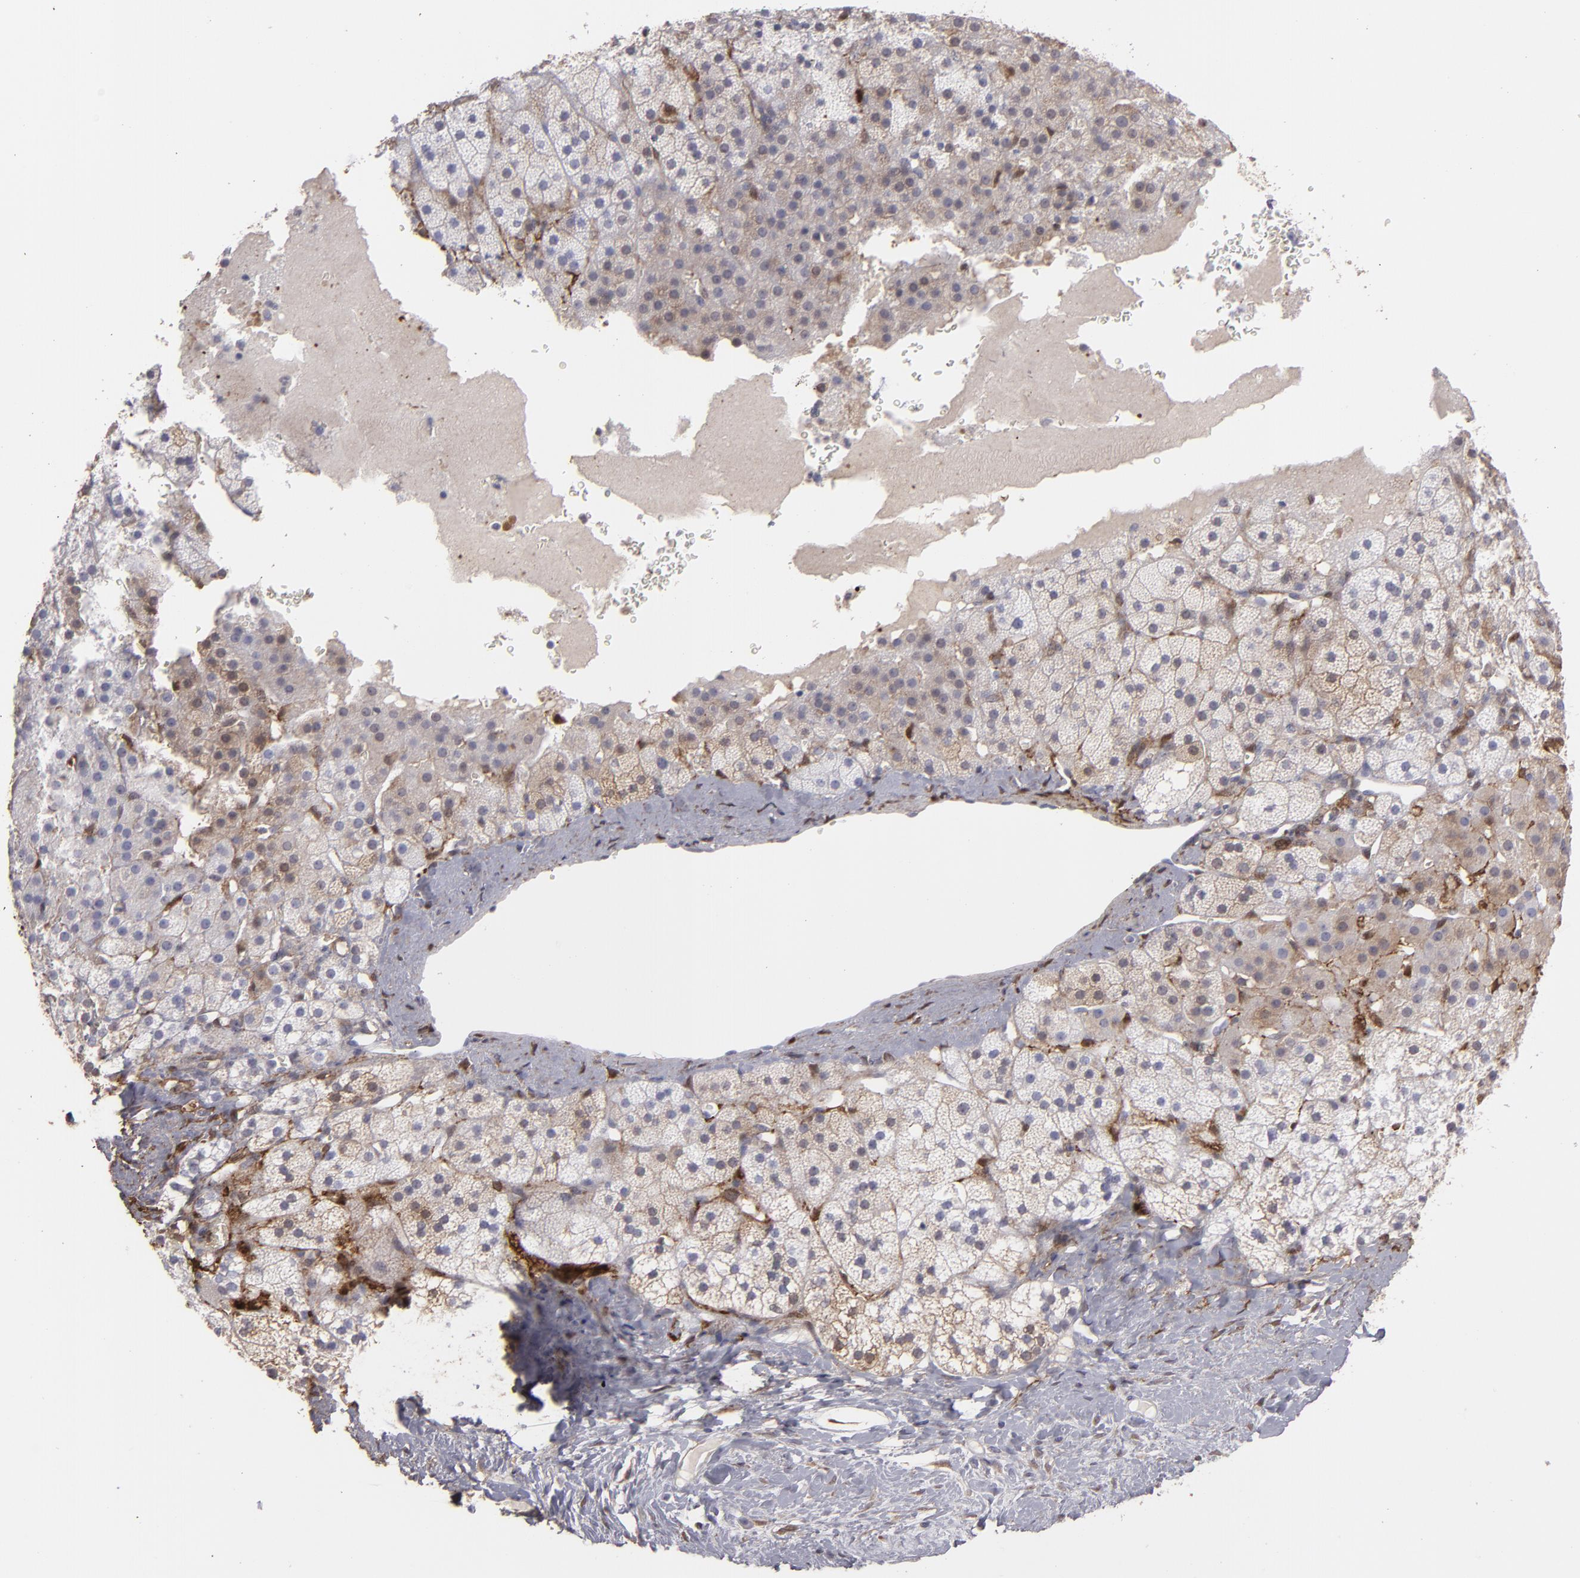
{"staining": {"intensity": "strong", "quantity": ">75%", "location": "cytoplasmic/membranous"}, "tissue": "adrenal gland", "cell_type": "Glandular cells", "image_type": "normal", "snomed": [{"axis": "morphology", "description": "Normal tissue, NOS"}, {"axis": "topography", "description": "Adrenal gland"}], "caption": "Adrenal gland stained for a protein (brown) exhibits strong cytoplasmic/membranous positive positivity in approximately >75% of glandular cells.", "gene": "SEMA3G", "patient": {"sex": "male", "age": 35}}